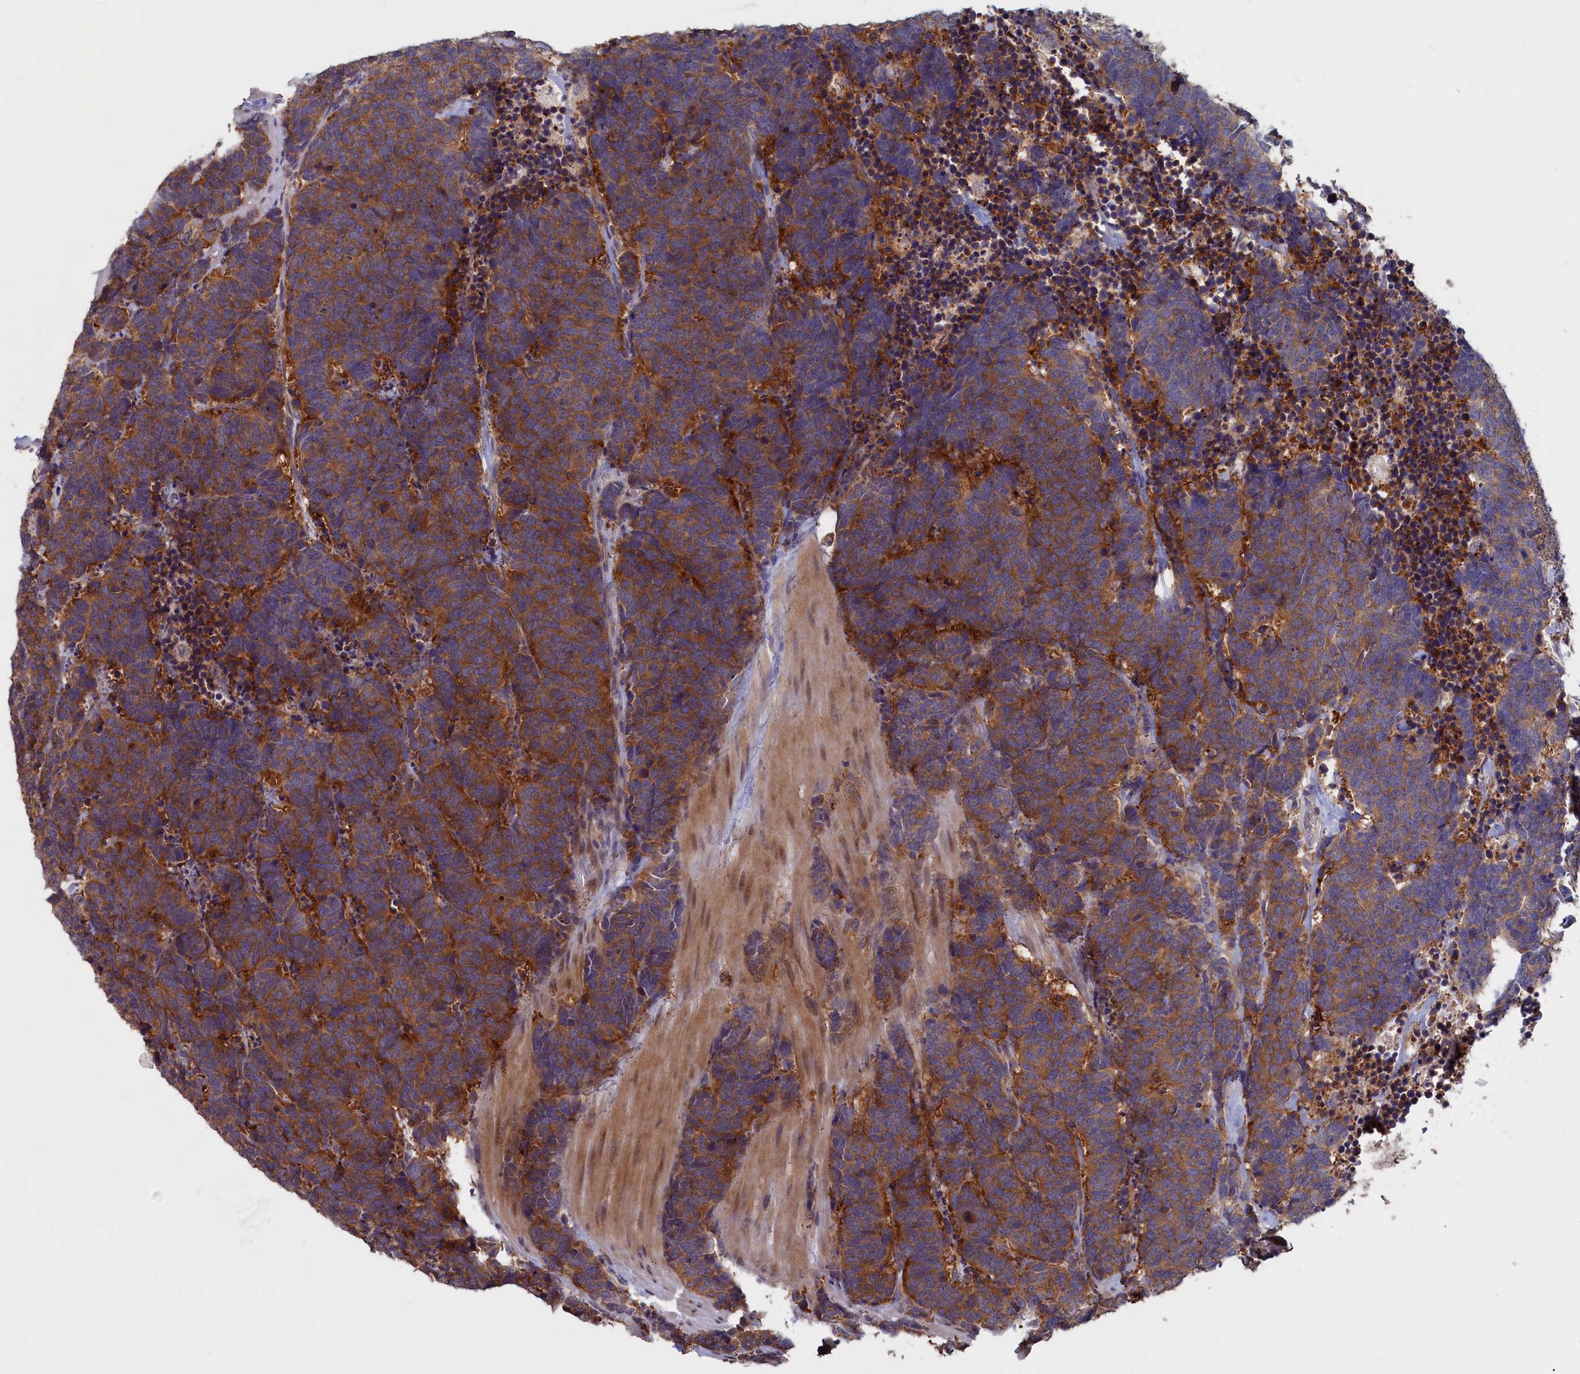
{"staining": {"intensity": "moderate", "quantity": ">75%", "location": "cytoplasmic/membranous"}, "tissue": "carcinoid", "cell_type": "Tumor cells", "image_type": "cancer", "snomed": [{"axis": "morphology", "description": "Carcinoma, NOS"}, {"axis": "morphology", "description": "Carcinoid, malignant, NOS"}, {"axis": "topography", "description": "Urinary bladder"}], "caption": "Human carcinoid stained with a brown dye reveals moderate cytoplasmic/membranous positive positivity in approximately >75% of tumor cells.", "gene": "CACTIN", "patient": {"sex": "male", "age": 57}}